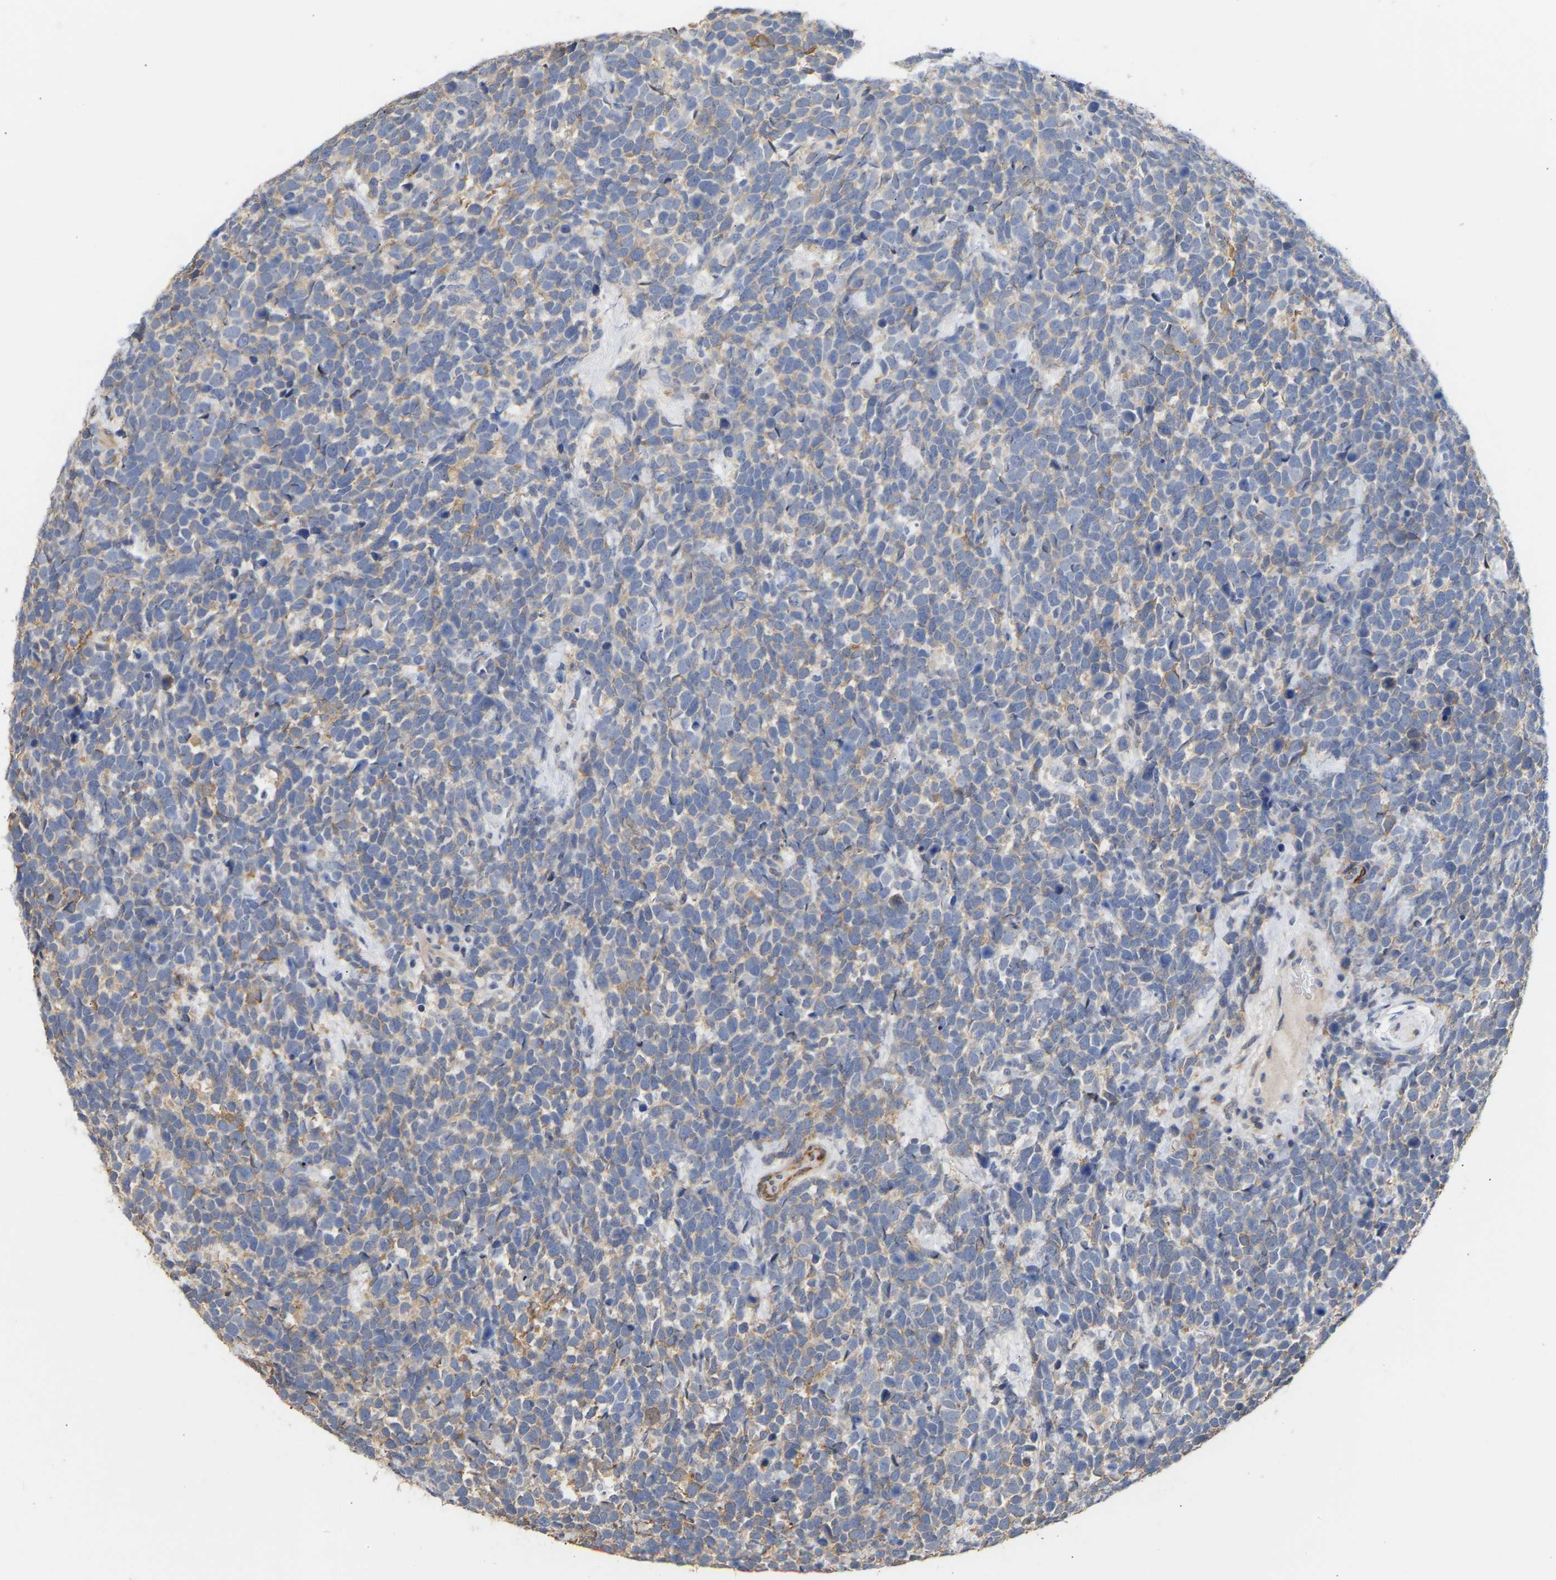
{"staining": {"intensity": "weak", "quantity": "25%-75%", "location": "cytoplasmic/membranous"}, "tissue": "urothelial cancer", "cell_type": "Tumor cells", "image_type": "cancer", "snomed": [{"axis": "morphology", "description": "Urothelial carcinoma, High grade"}, {"axis": "topography", "description": "Urinary bladder"}], "caption": "High-magnification brightfield microscopy of urothelial carcinoma (high-grade) stained with DAB (brown) and counterstained with hematoxylin (blue). tumor cells exhibit weak cytoplasmic/membranous expression is present in approximately25%-75% of cells.", "gene": "AMPH", "patient": {"sex": "female", "age": 82}}